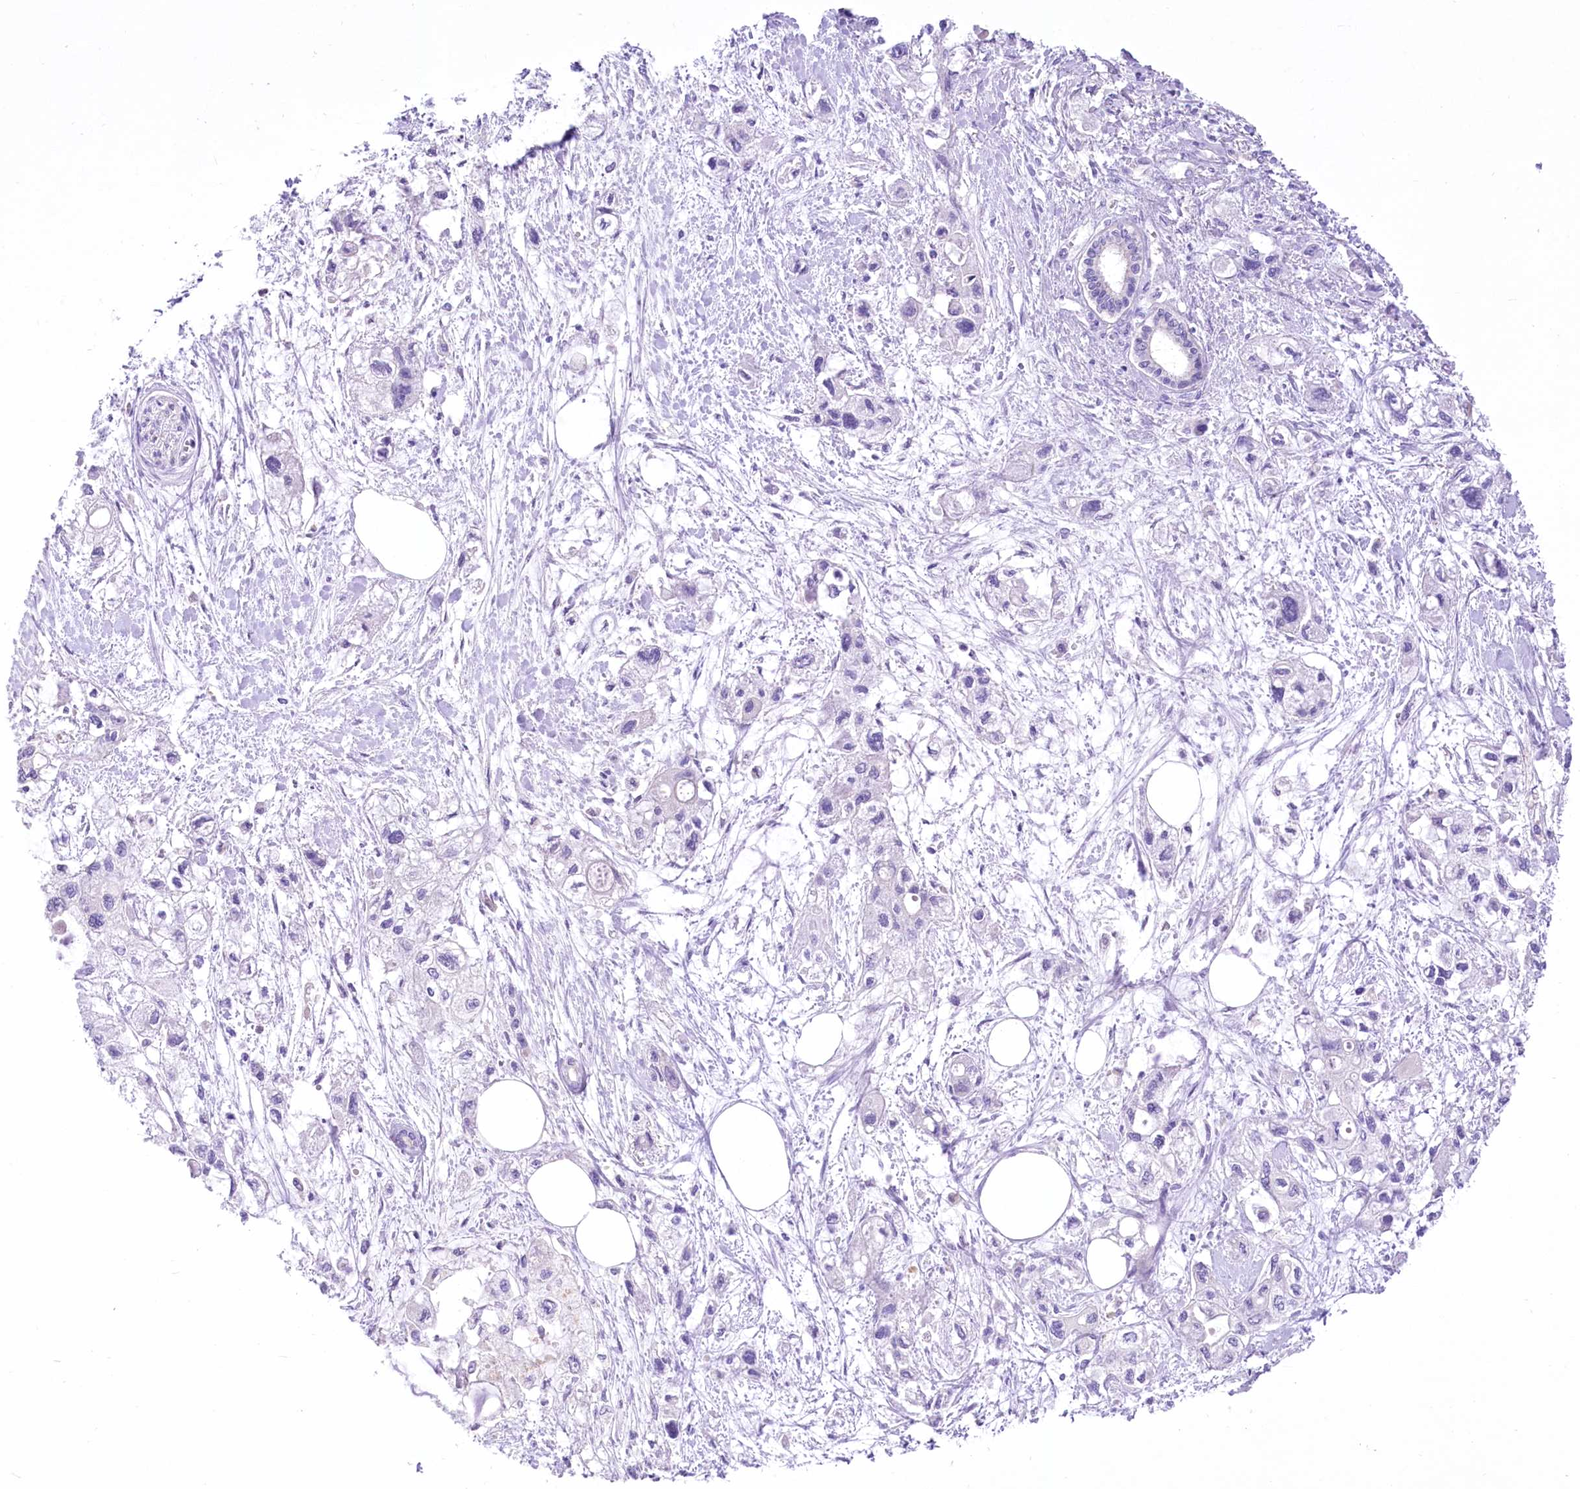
{"staining": {"intensity": "negative", "quantity": "none", "location": "none"}, "tissue": "pancreatic cancer", "cell_type": "Tumor cells", "image_type": "cancer", "snomed": [{"axis": "morphology", "description": "Adenocarcinoma, NOS"}, {"axis": "topography", "description": "Pancreas"}], "caption": "The image shows no significant staining in tumor cells of pancreatic cancer (adenocarcinoma).", "gene": "HELT", "patient": {"sex": "male", "age": 75}}